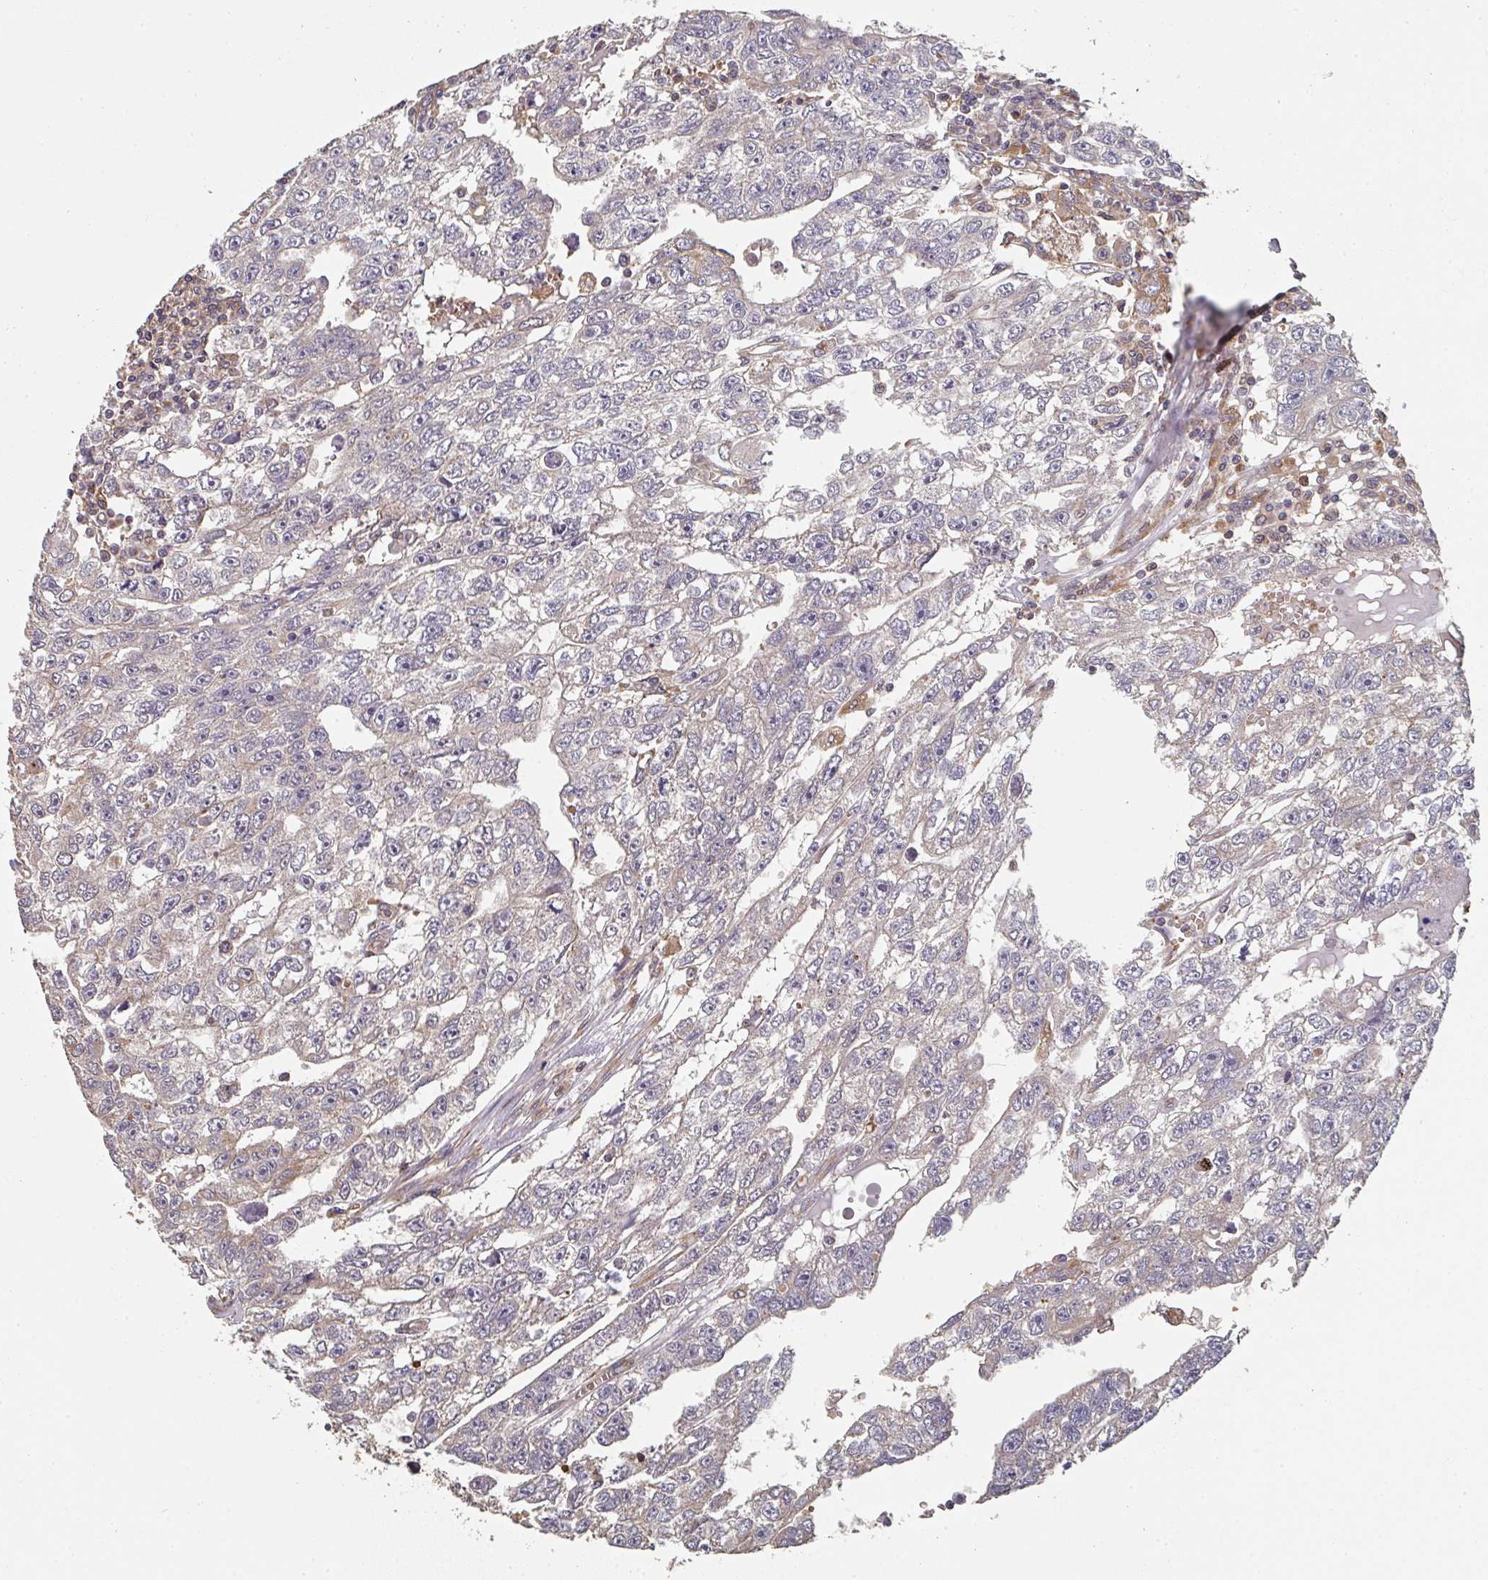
{"staining": {"intensity": "weak", "quantity": "<25%", "location": "cytoplasmic/membranous"}, "tissue": "testis cancer", "cell_type": "Tumor cells", "image_type": "cancer", "snomed": [{"axis": "morphology", "description": "Carcinoma, Embryonal, NOS"}, {"axis": "topography", "description": "Testis"}], "caption": "Protein analysis of testis cancer (embryonal carcinoma) demonstrates no significant expression in tumor cells.", "gene": "POLG", "patient": {"sex": "male", "age": 20}}